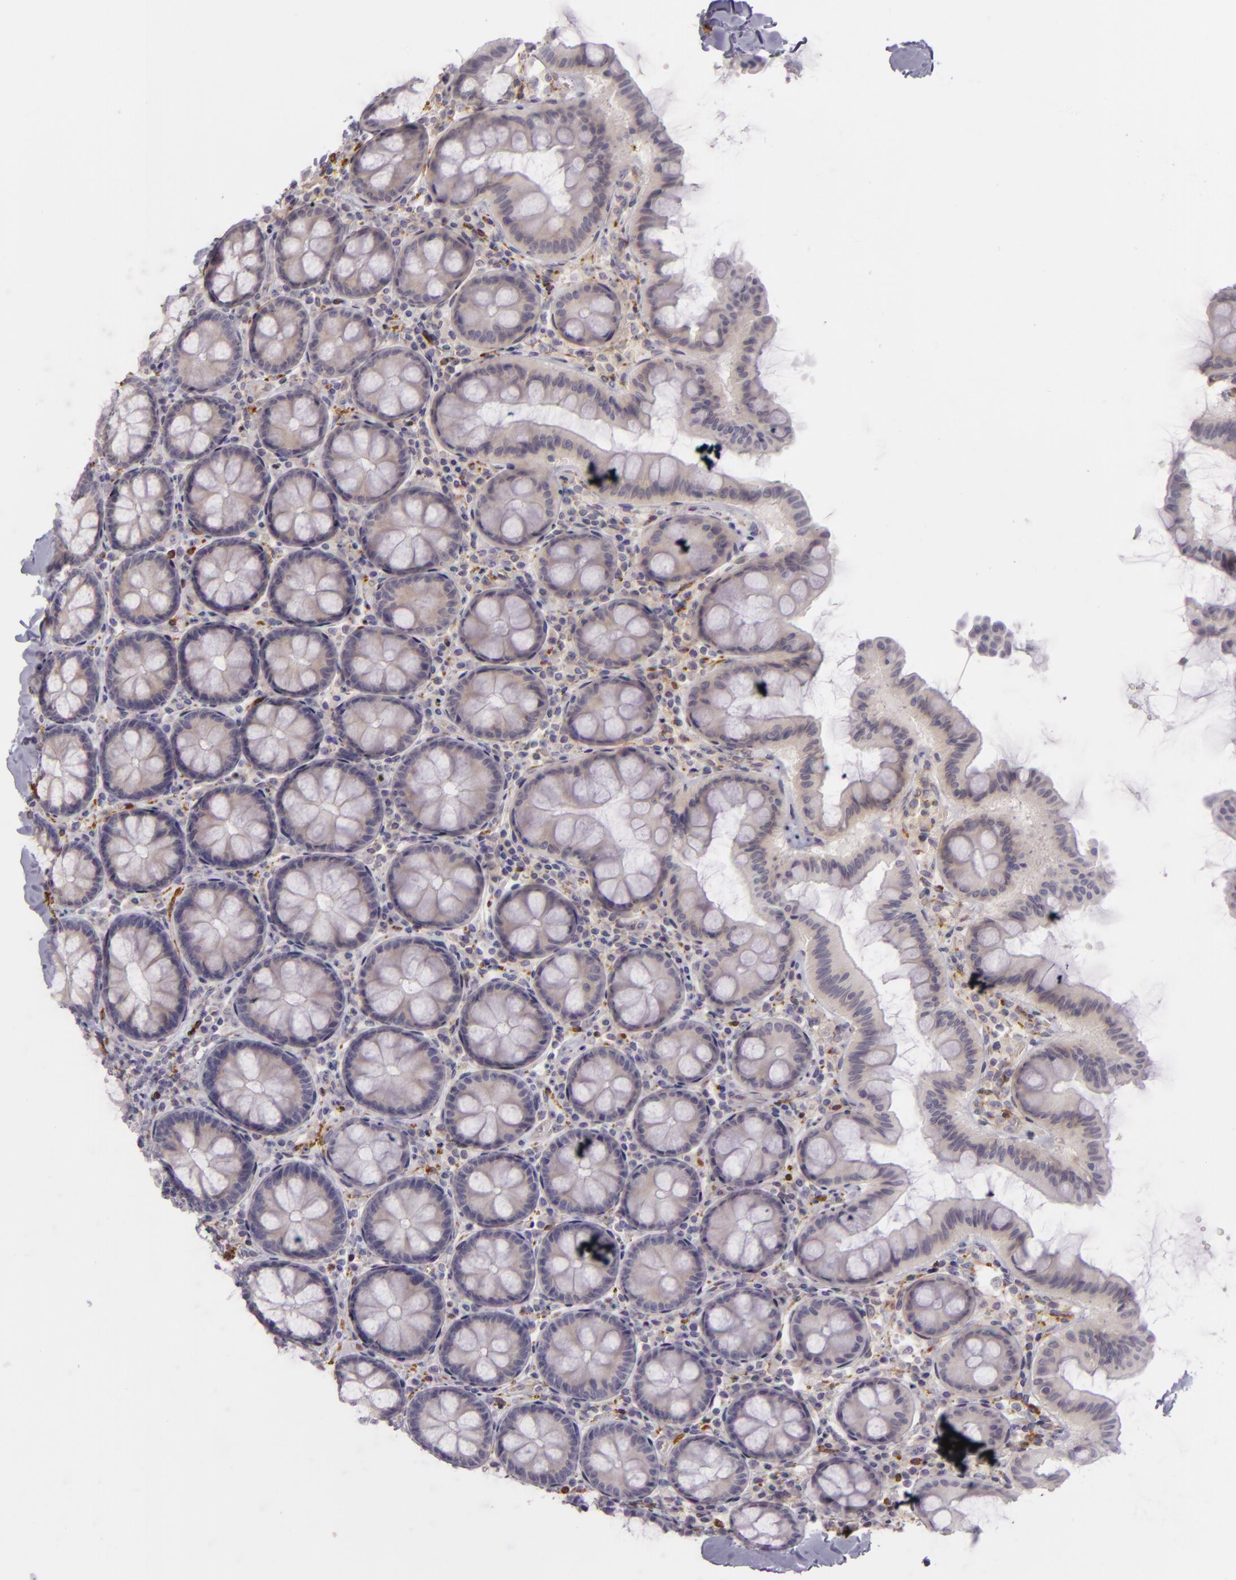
{"staining": {"intensity": "negative", "quantity": "none", "location": "none"}, "tissue": "colon", "cell_type": "Endothelial cells", "image_type": "normal", "snomed": [{"axis": "morphology", "description": "Normal tissue, NOS"}, {"axis": "topography", "description": "Colon"}], "caption": "IHC image of unremarkable human colon stained for a protein (brown), which demonstrates no staining in endothelial cells. Brightfield microscopy of immunohistochemistry stained with DAB (3,3'-diaminobenzidine) (brown) and hematoxylin (blue), captured at high magnification.", "gene": "ZC3H7B", "patient": {"sex": "female", "age": 61}}